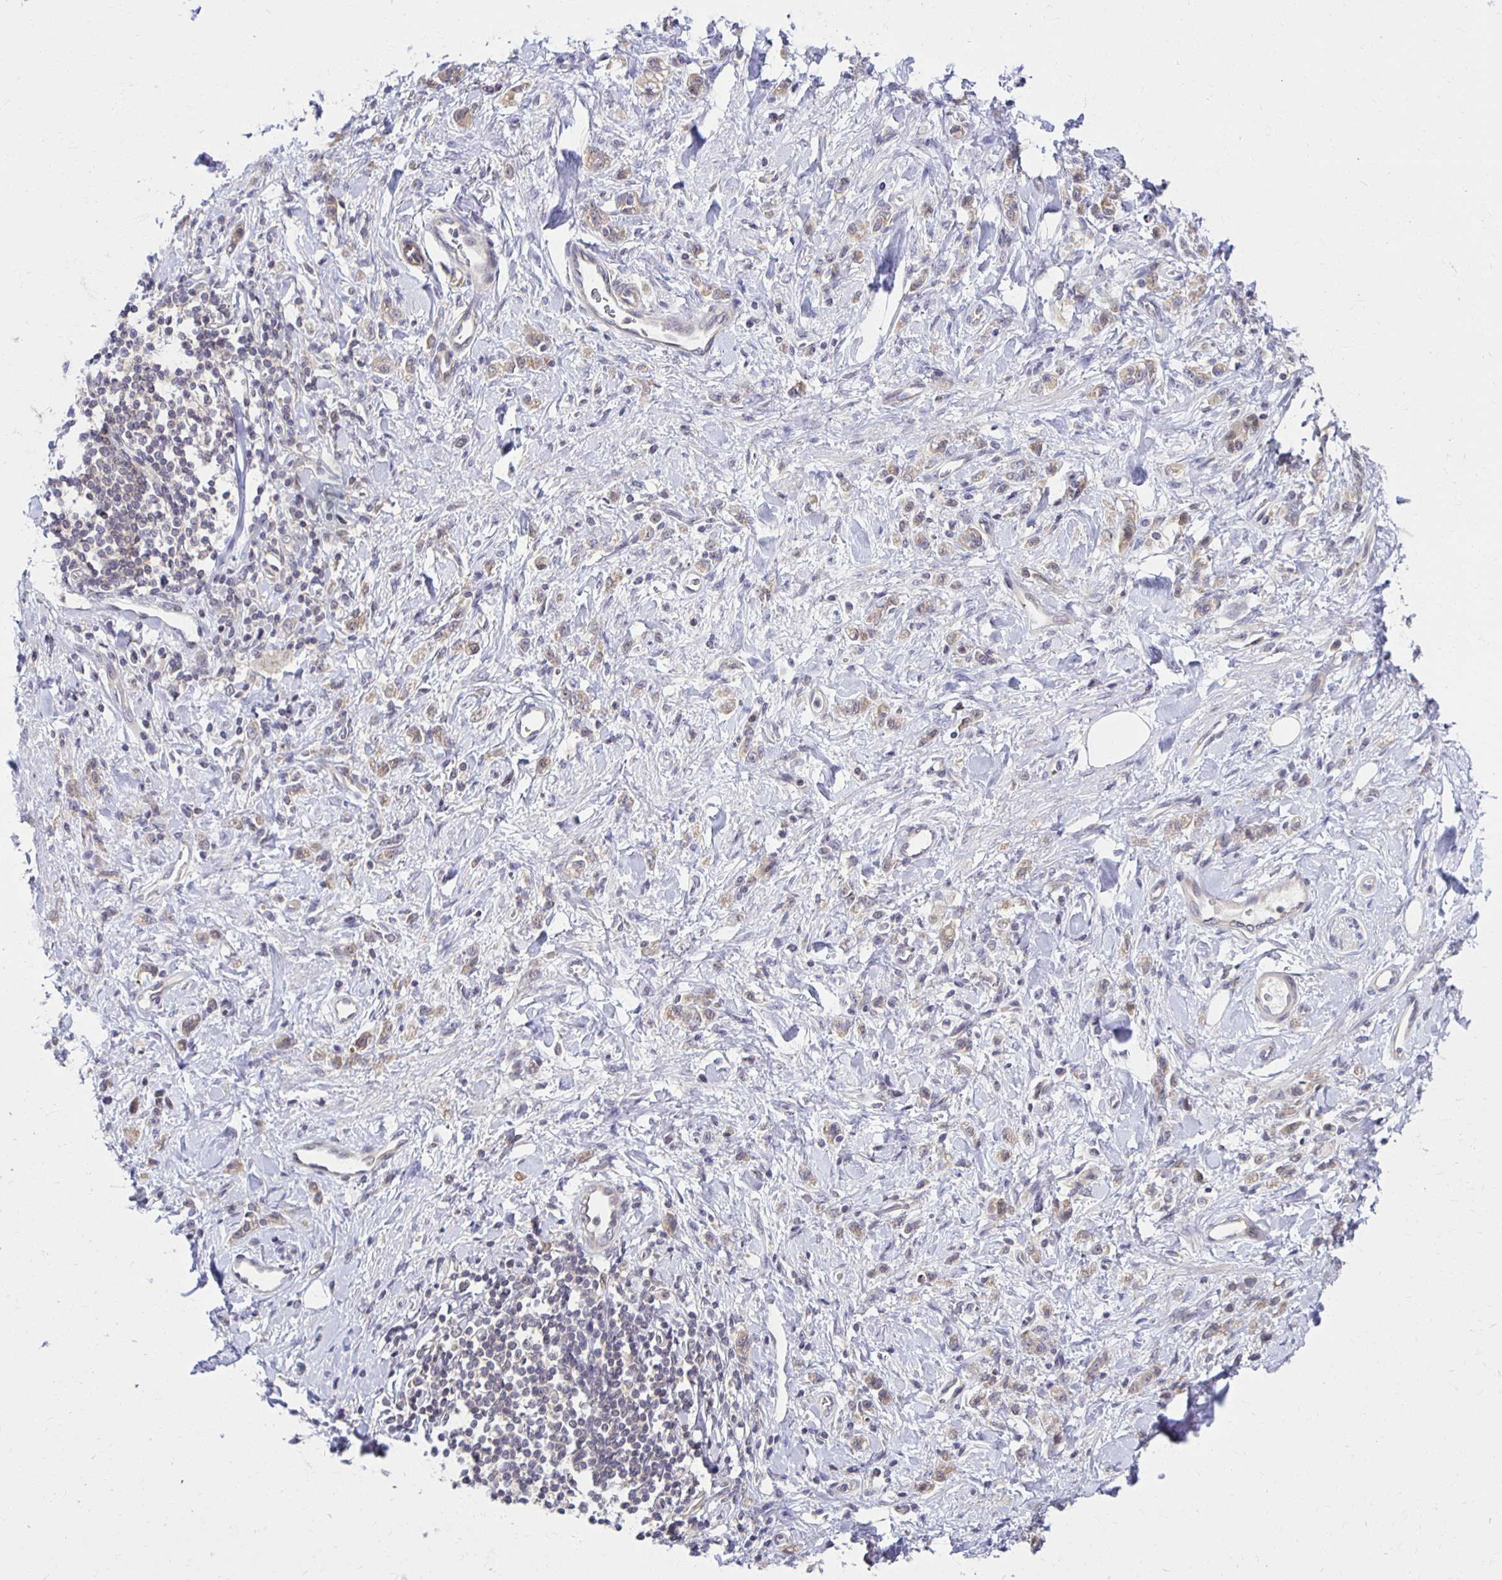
{"staining": {"intensity": "weak", "quantity": "25%-75%", "location": "cytoplasmic/membranous"}, "tissue": "stomach cancer", "cell_type": "Tumor cells", "image_type": "cancer", "snomed": [{"axis": "morphology", "description": "Adenocarcinoma, NOS"}, {"axis": "topography", "description": "Stomach"}], "caption": "IHC of human stomach adenocarcinoma reveals low levels of weak cytoplasmic/membranous positivity in approximately 25%-75% of tumor cells. The staining was performed using DAB (3,3'-diaminobenzidine), with brown indicating positive protein expression. Nuclei are stained blue with hematoxylin.", "gene": "MIEN1", "patient": {"sex": "male", "age": 77}}